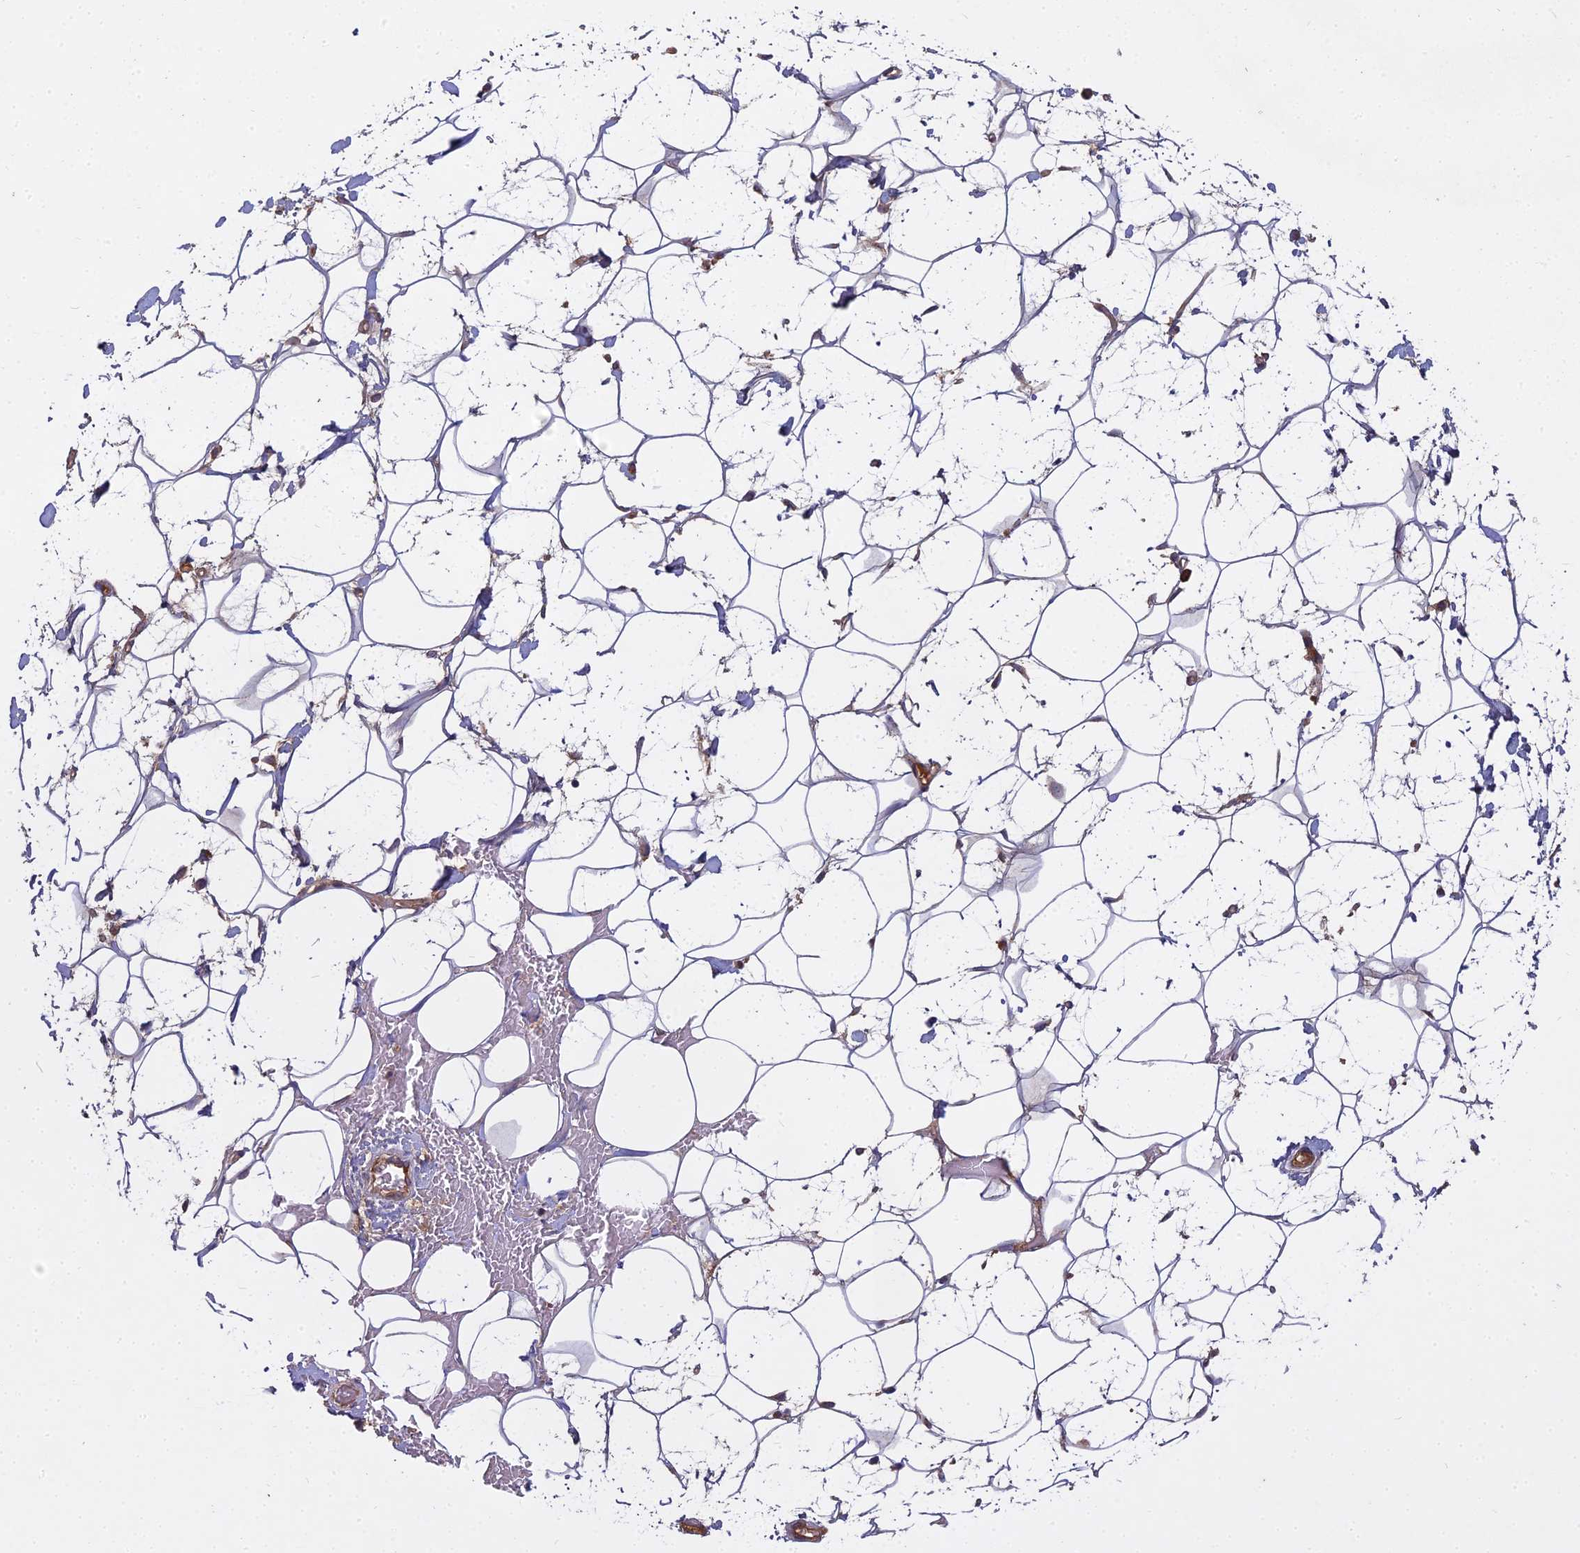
{"staining": {"intensity": "negative", "quantity": "none", "location": "none"}, "tissue": "adipose tissue", "cell_type": "Adipocytes", "image_type": "normal", "snomed": [{"axis": "morphology", "description": "Normal tissue, NOS"}, {"axis": "topography", "description": "Breast"}], "caption": "Immunohistochemistry (IHC) photomicrograph of benign adipose tissue stained for a protein (brown), which reveals no expression in adipocytes.", "gene": "CCDC167", "patient": {"sex": "female", "age": 26}}